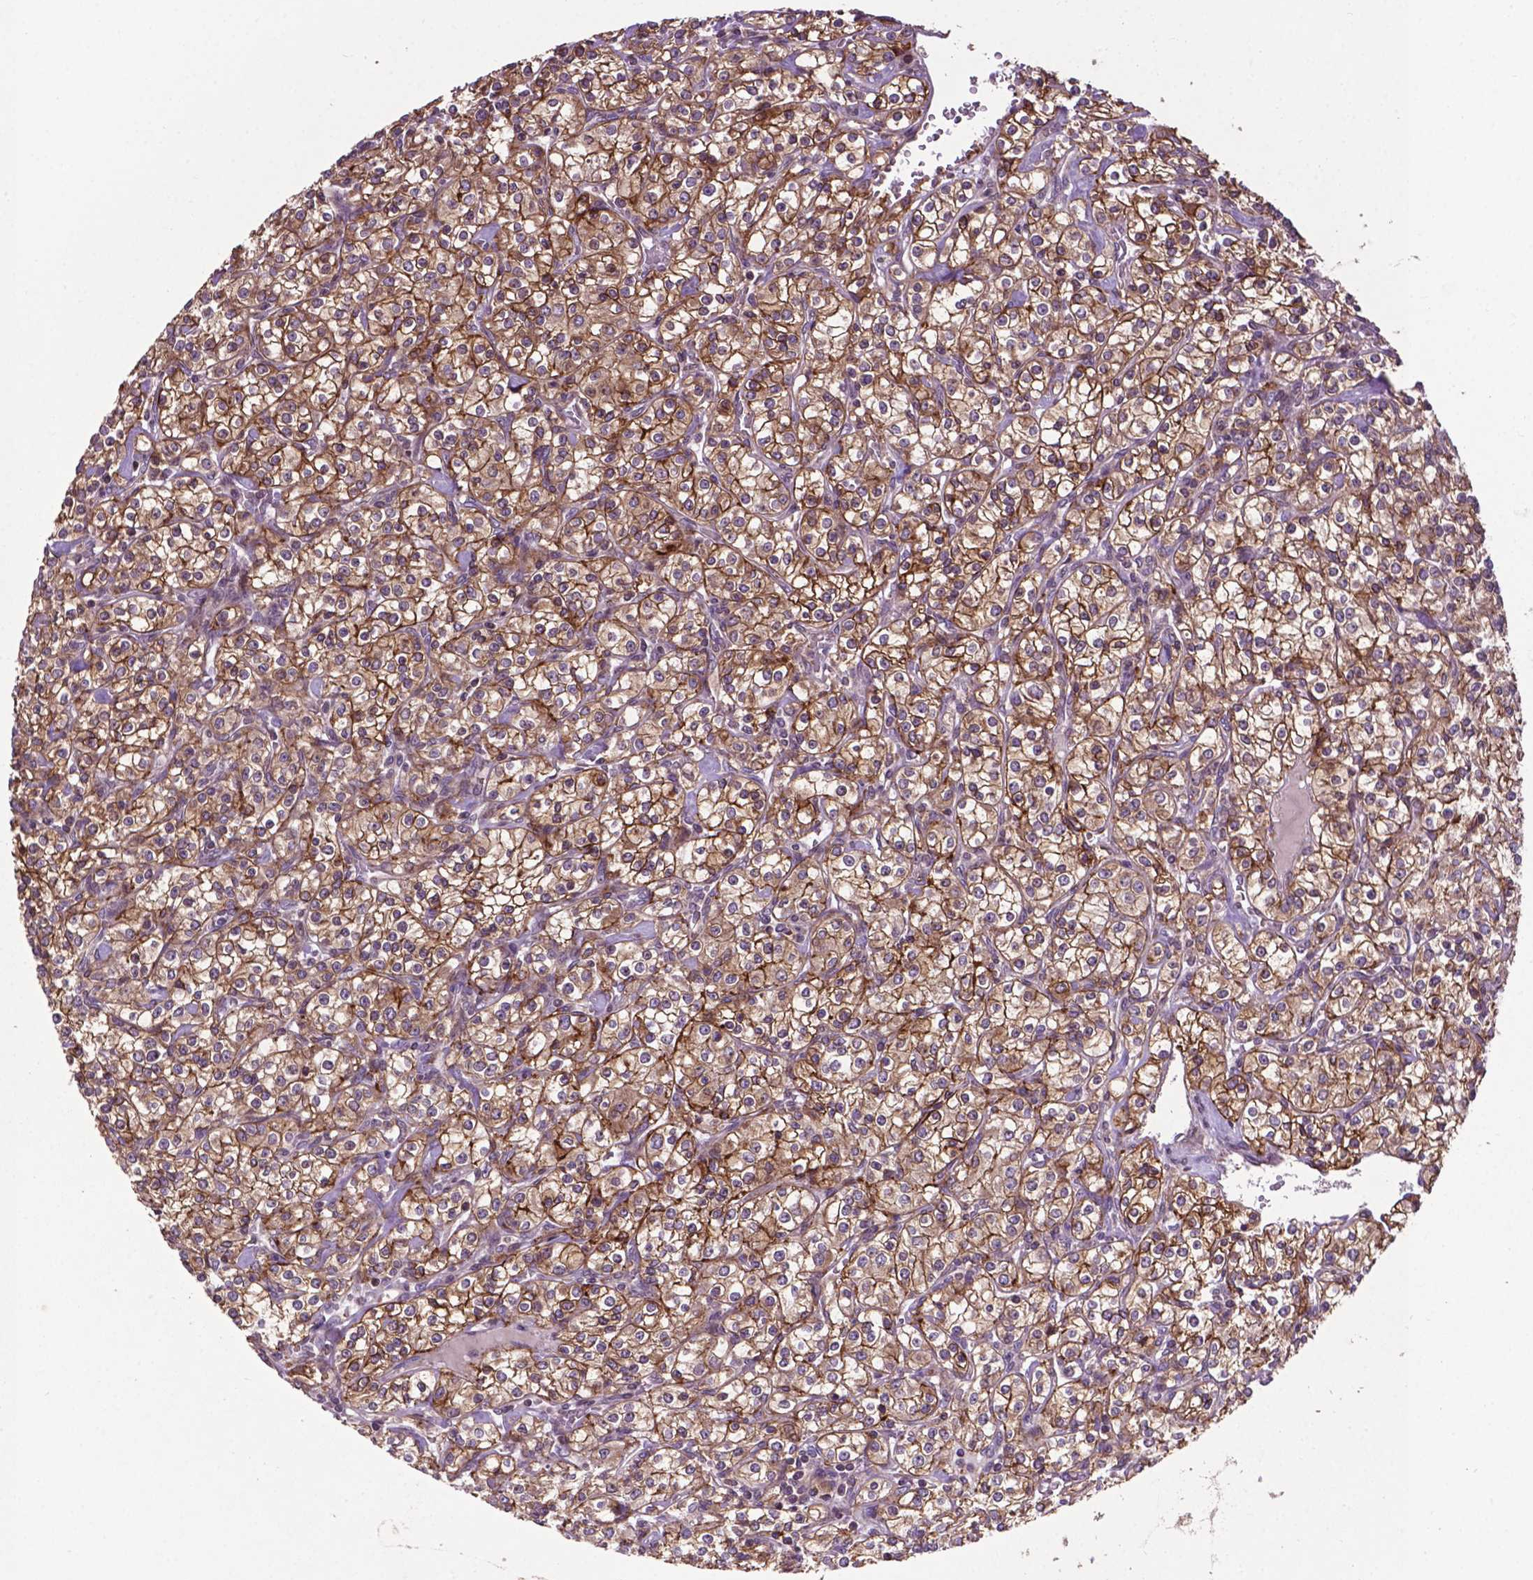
{"staining": {"intensity": "moderate", "quantity": ">75%", "location": "cytoplasmic/membranous"}, "tissue": "renal cancer", "cell_type": "Tumor cells", "image_type": "cancer", "snomed": [{"axis": "morphology", "description": "Adenocarcinoma, NOS"}, {"axis": "topography", "description": "Kidney"}], "caption": "Brown immunohistochemical staining in human renal cancer (adenocarcinoma) displays moderate cytoplasmic/membranous staining in approximately >75% of tumor cells.", "gene": "SPNS2", "patient": {"sex": "male", "age": 77}}